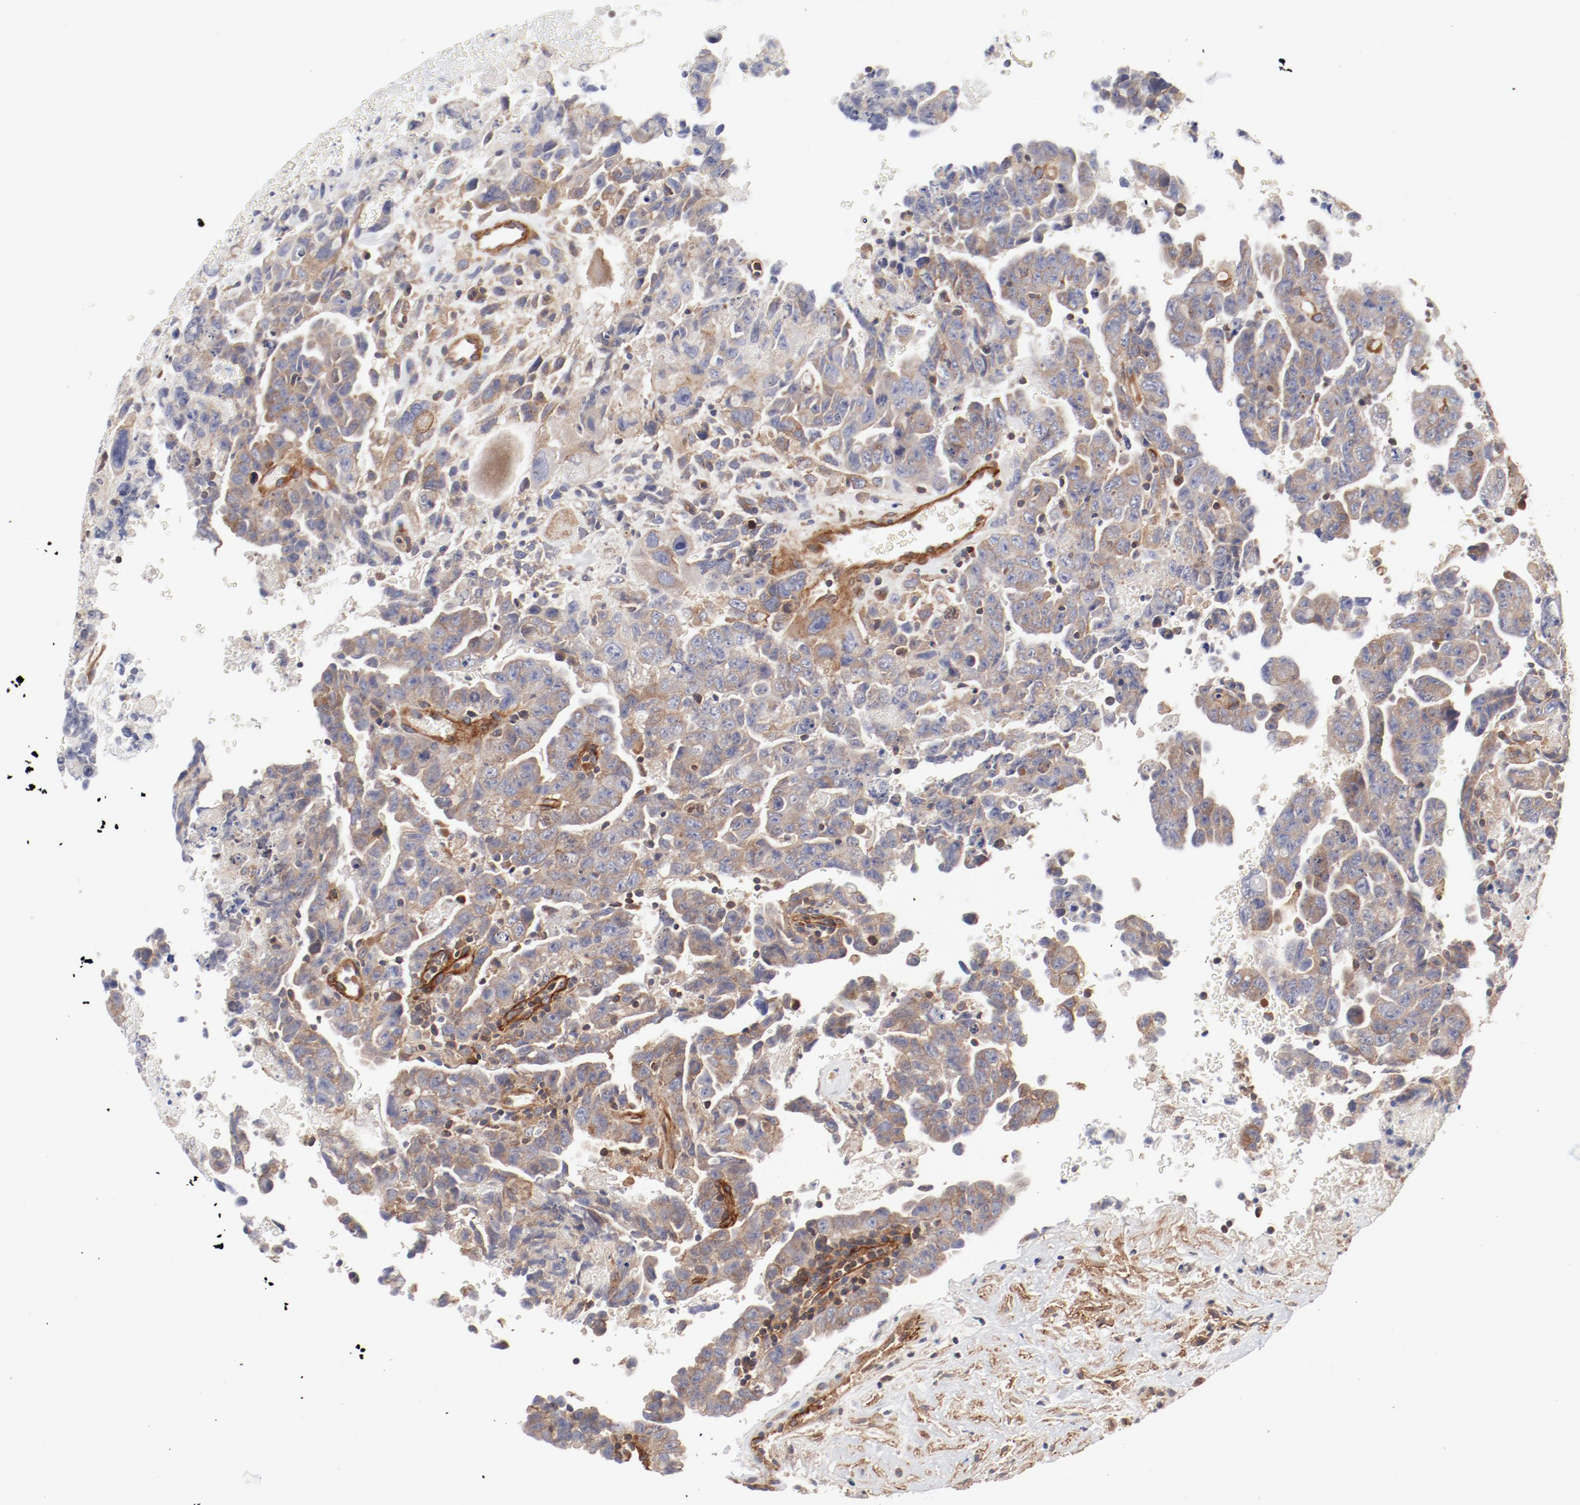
{"staining": {"intensity": "moderate", "quantity": ">75%", "location": "cytoplasmic/membranous"}, "tissue": "testis cancer", "cell_type": "Tumor cells", "image_type": "cancer", "snomed": [{"axis": "morphology", "description": "Carcinoma, Embryonal, NOS"}, {"axis": "topography", "description": "Testis"}], "caption": "IHC histopathology image of human embryonal carcinoma (testis) stained for a protein (brown), which displays medium levels of moderate cytoplasmic/membranous positivity in approximately >75% of tumor cells.", "gene": "AP2A1", "patient": {"sex": "male", "age": 28}}